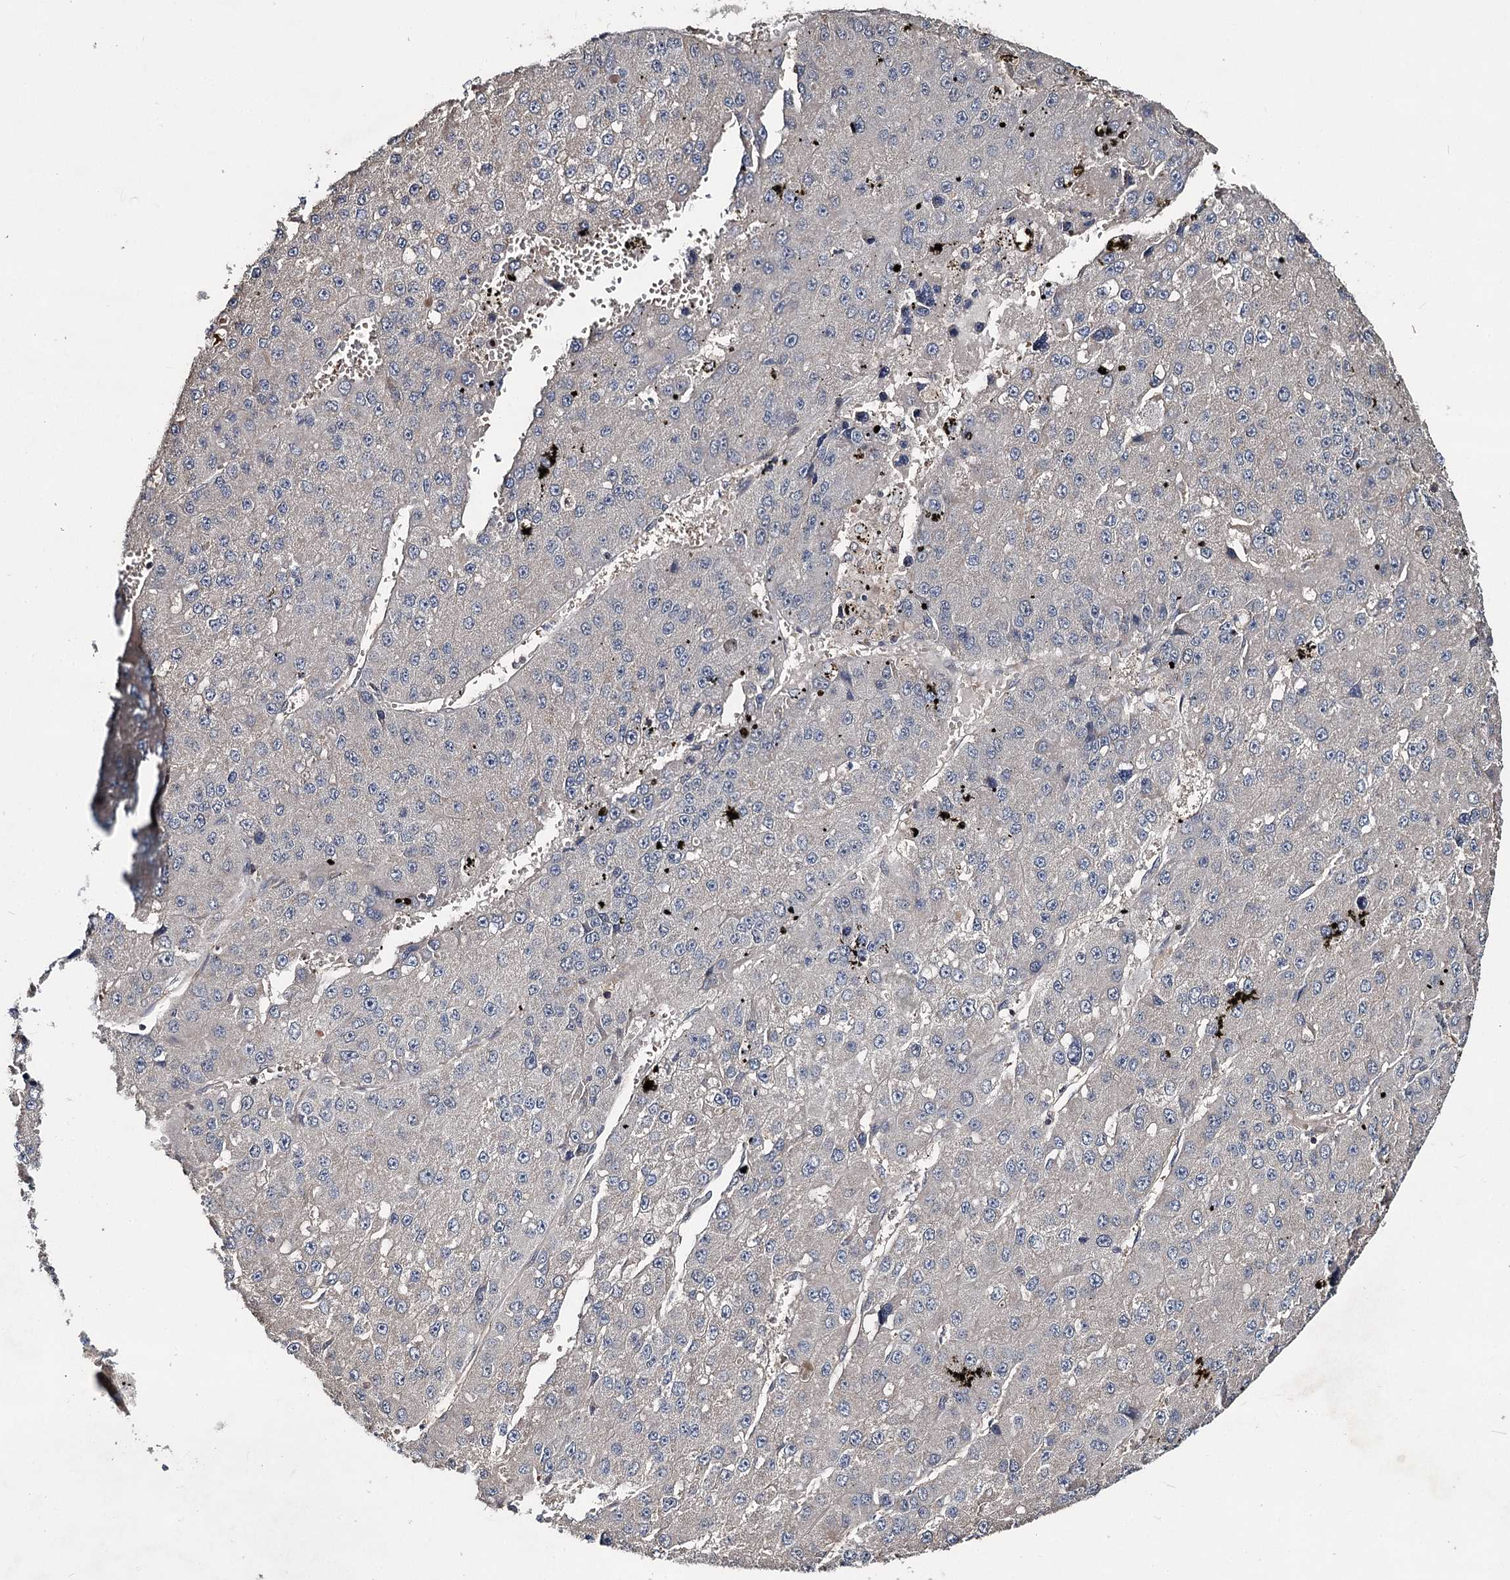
{"staining": {"intensity": "negative", "quantity": "none", "location": "none"}, "tissue": "liver cancer", "cell_type": "Tumor cells", "image_type": "cancer", "snomed": [{"axis": "morphology", "description": "Carcinoma, Hepatocellular, NOS"}, {"axis": "topography", "description": "Liver"}], "caption": "This is an IHC histopathology image of human liver cancer (hepatocellular carcinoma). There is no expression in tumor cells.", "gene": "MINDY3", "patient": {"sex": "female", "age": 73}}